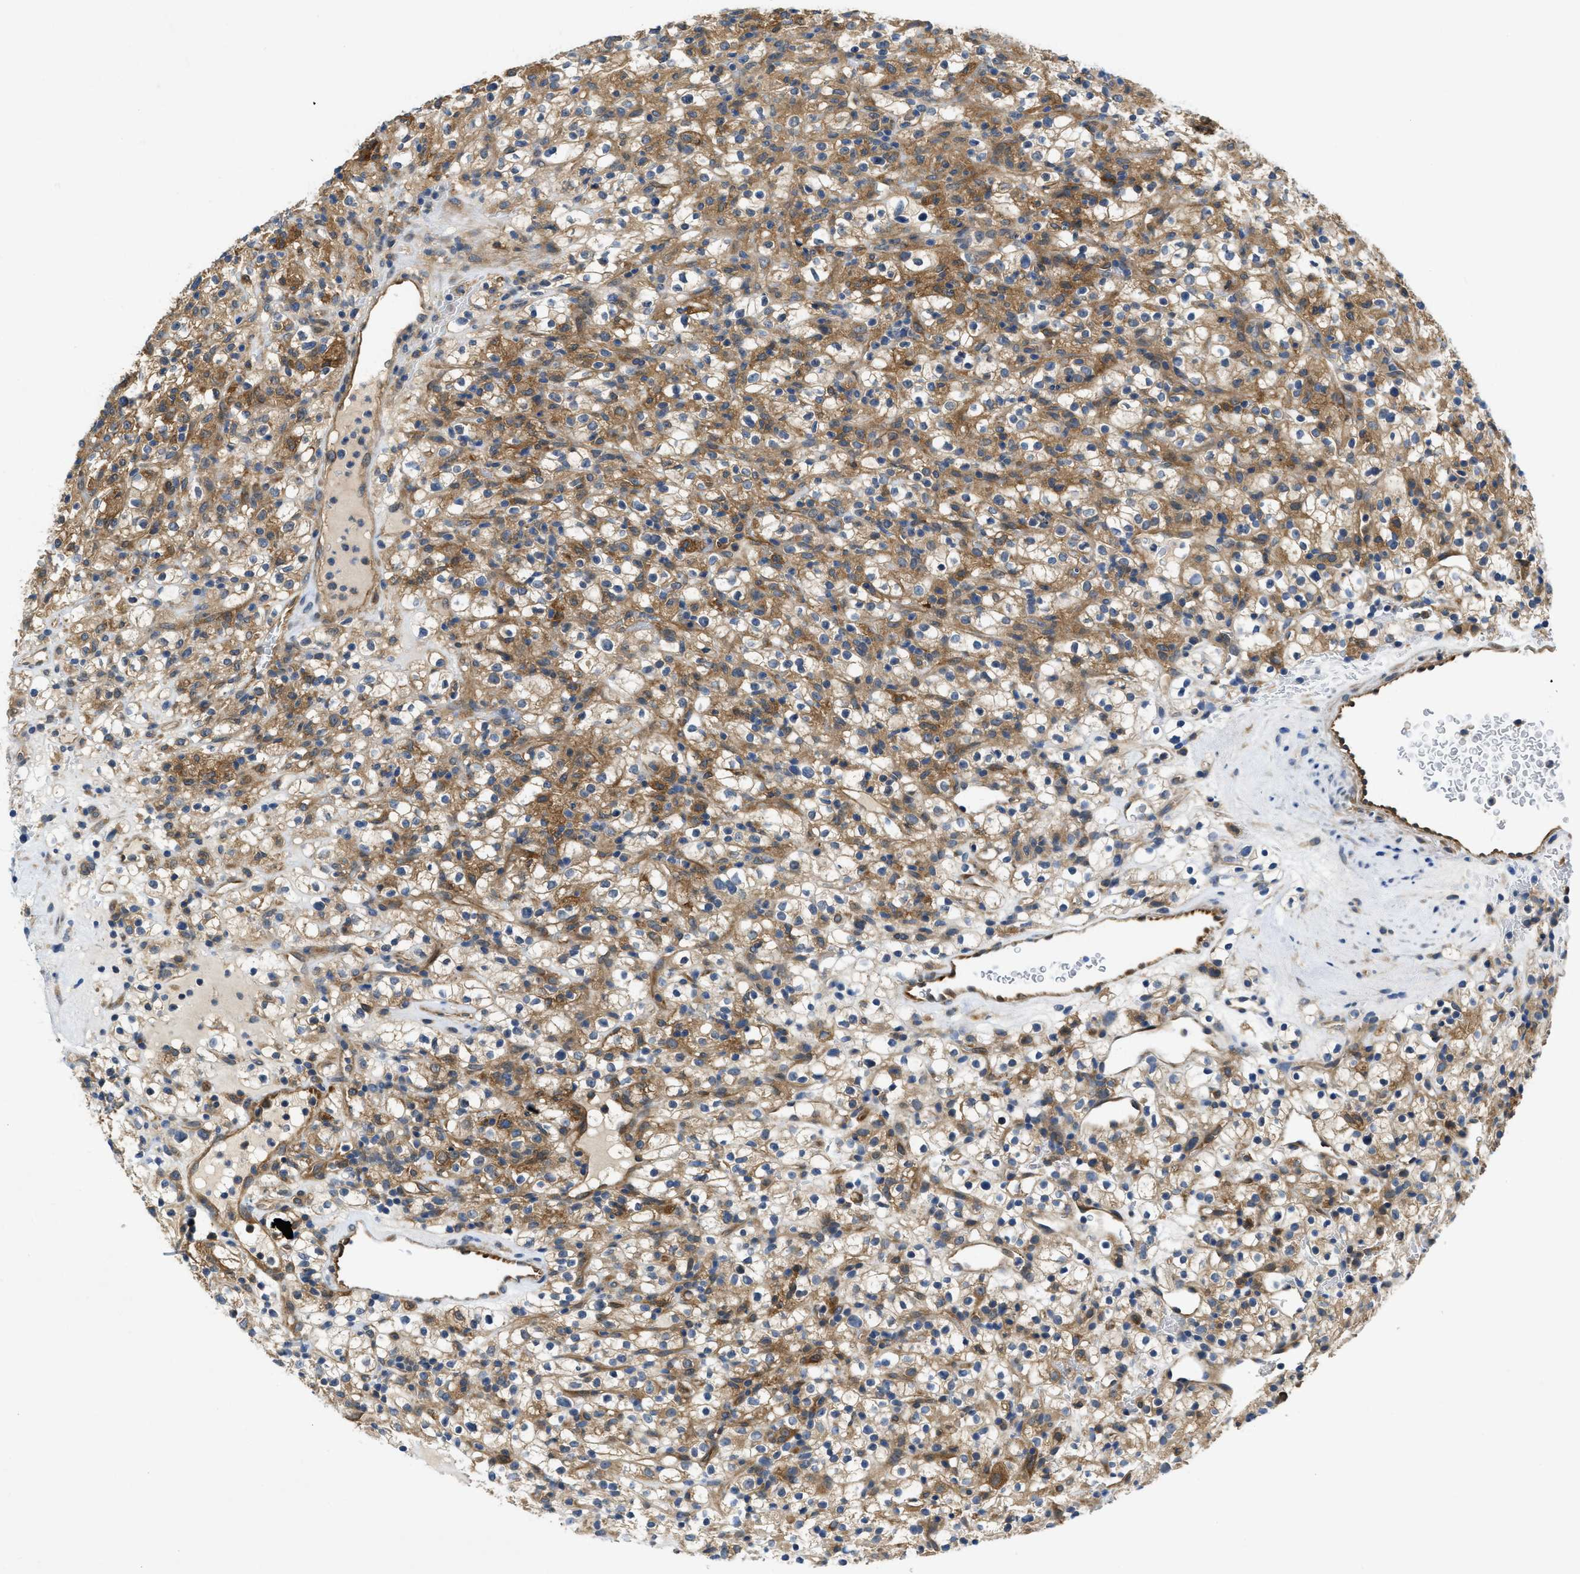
{"staining": {"intensity": "moderate", "quantity": ">75%", "location": "cytoplasmic/membranous"}, "tissue": "renal cancer", "cell_type": "Tumor cells", "image_type": "cancer", "snomed": [{"axis": "morphology", "description": "Normal tissue, NOS"}, {"axis": "morphology", "description": "Adenocarcinoma, NOS"}, {"axis": "topography", "description": "Kidney"}], "caption": "Immunohistochemistry of human renal cancer reveals medium levels of moderate cytoplasmic/membranous expression in about >75% of tumor cells. (brown staining indicates protein expression, while blue staining denotes nuclei).", "gene": "RIPK2", "patient": {"sex": "female", "age": 72}}